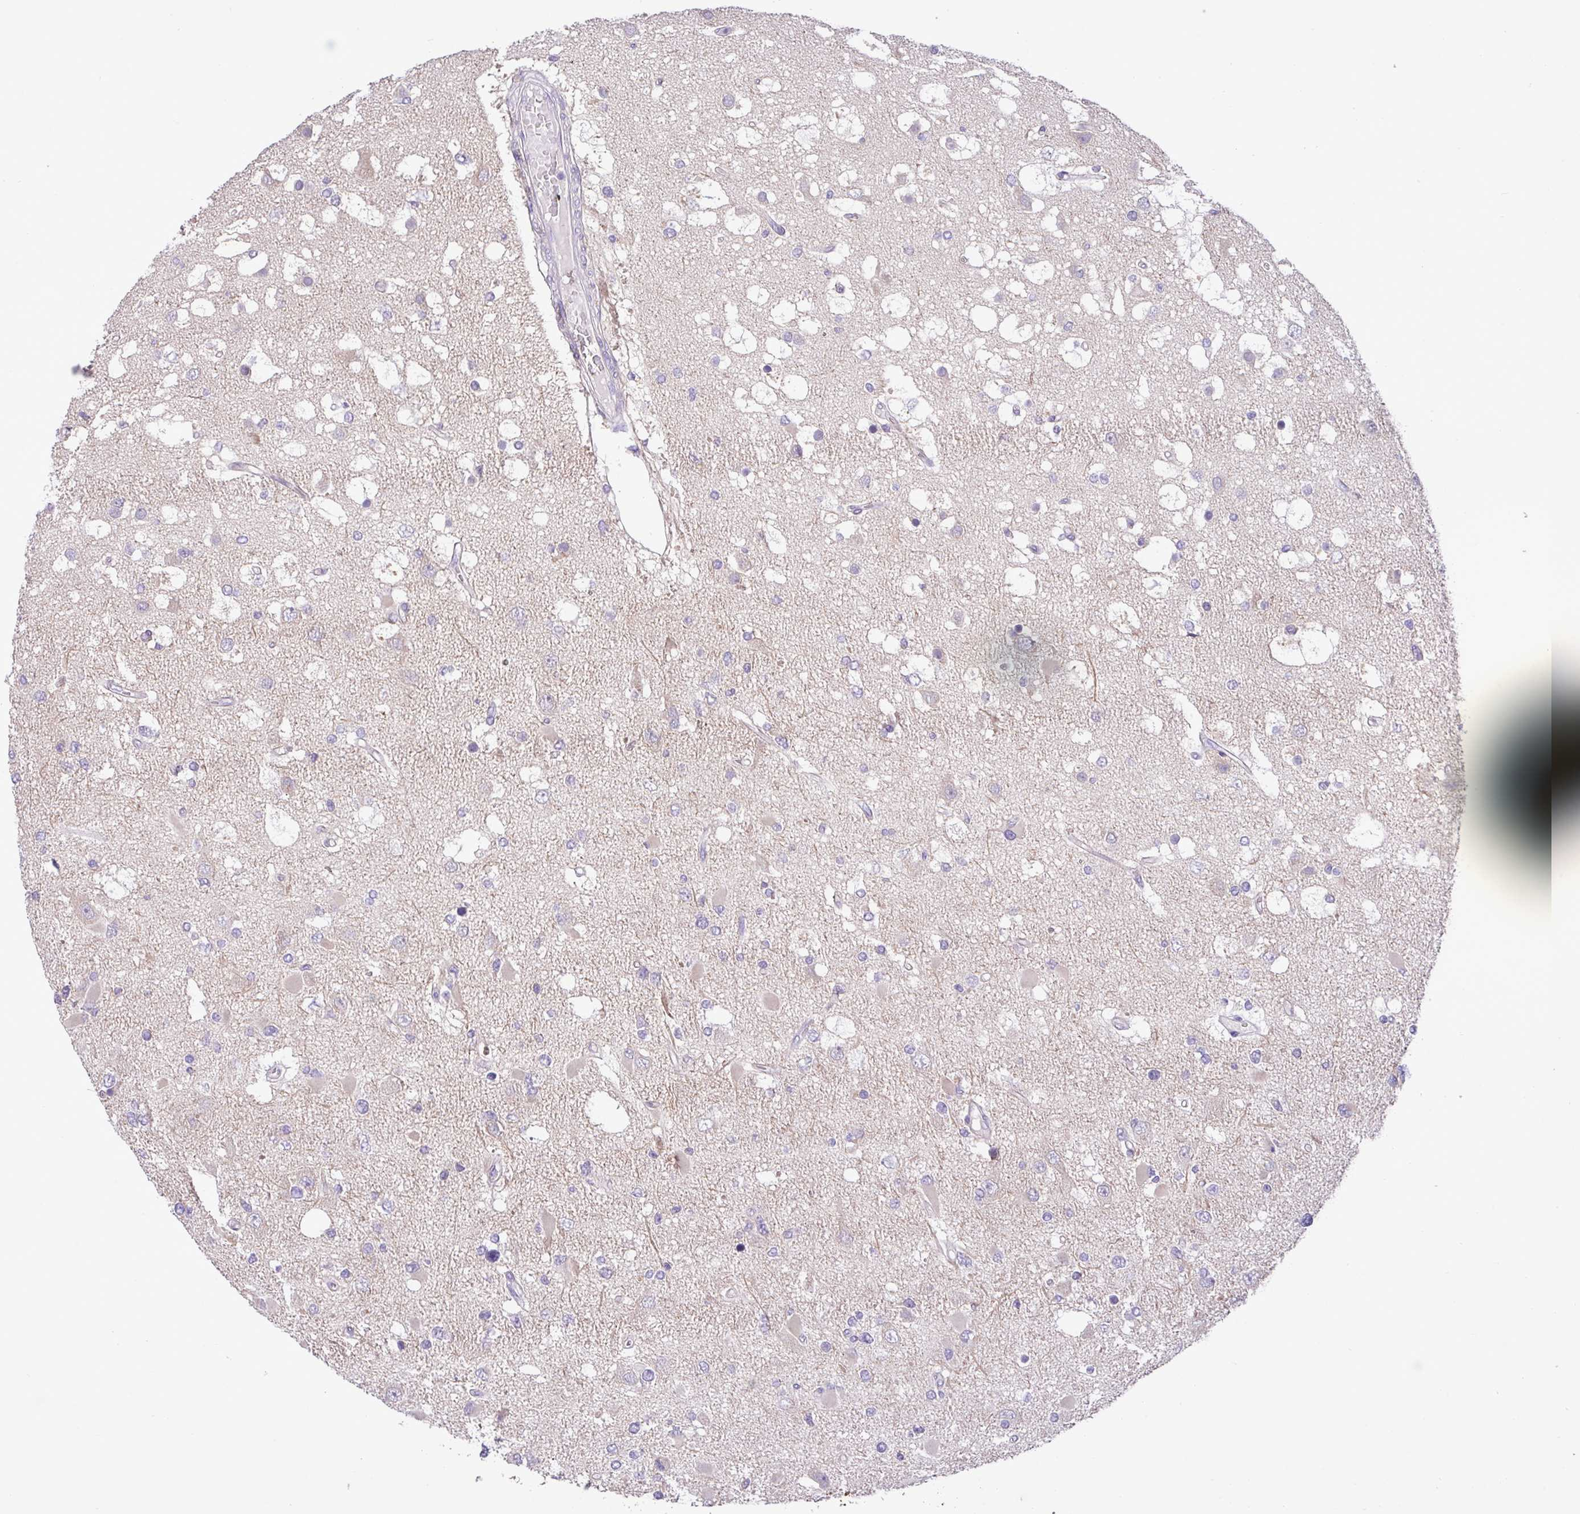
{"staining": {"intensity": "negative", "quantity": "none", "location": "none"}, "tissue": "glioma", "cell_type": "Tumor cells", "image_type": "cancer", "snomed": [{"axis": "morphology", "description": "Glioma, malignant, High grade"}, {"axis": "topography", "description": "Brain"}], "caption": "This is a histopathology image of immunohistochemistry (IHC) staining of malignant glioma (high-grade), which shows no positivity in tumor cells.", "gene": "PAX8", "patient": {"sex": "male", "age": 53}}